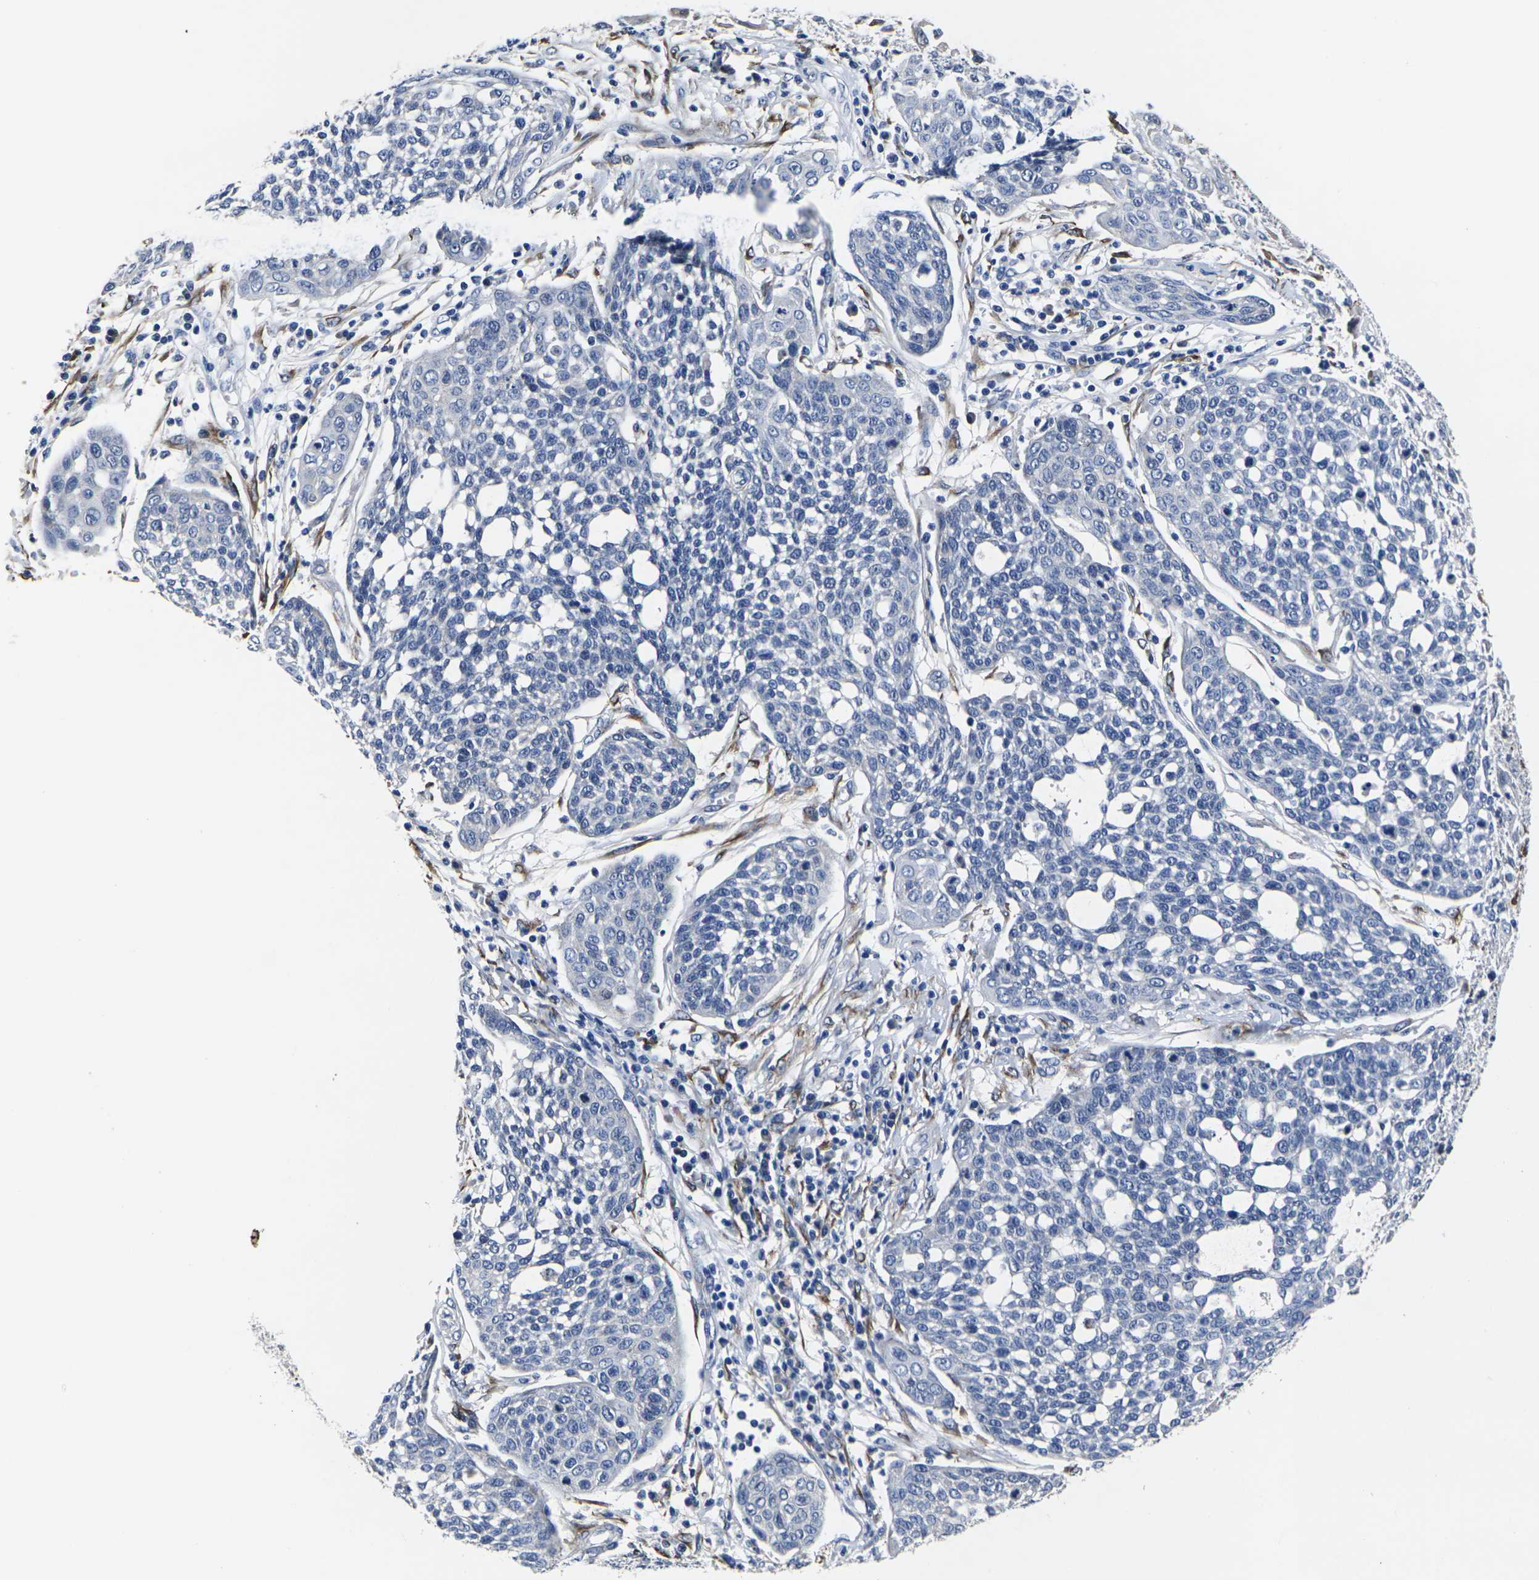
{"staining": {"intensity": "negative", "quantity": "none", "location": "none"}, "tissue": "cervical cancer", "cell_type": "Tumor cells", "image_type": "cancer", "snomed": [{"axis": "morphology", "description": "Squamous cell carcinoma, NOS"}, {"axis": "topography", "description": "Cervix"}], "caption": "The micrograph exhibits no staining of tumor cells in squamous cell carcinoma (cervical).", "gene": "CYP2C8", "patient": {"sex": "female", "age": 34}}